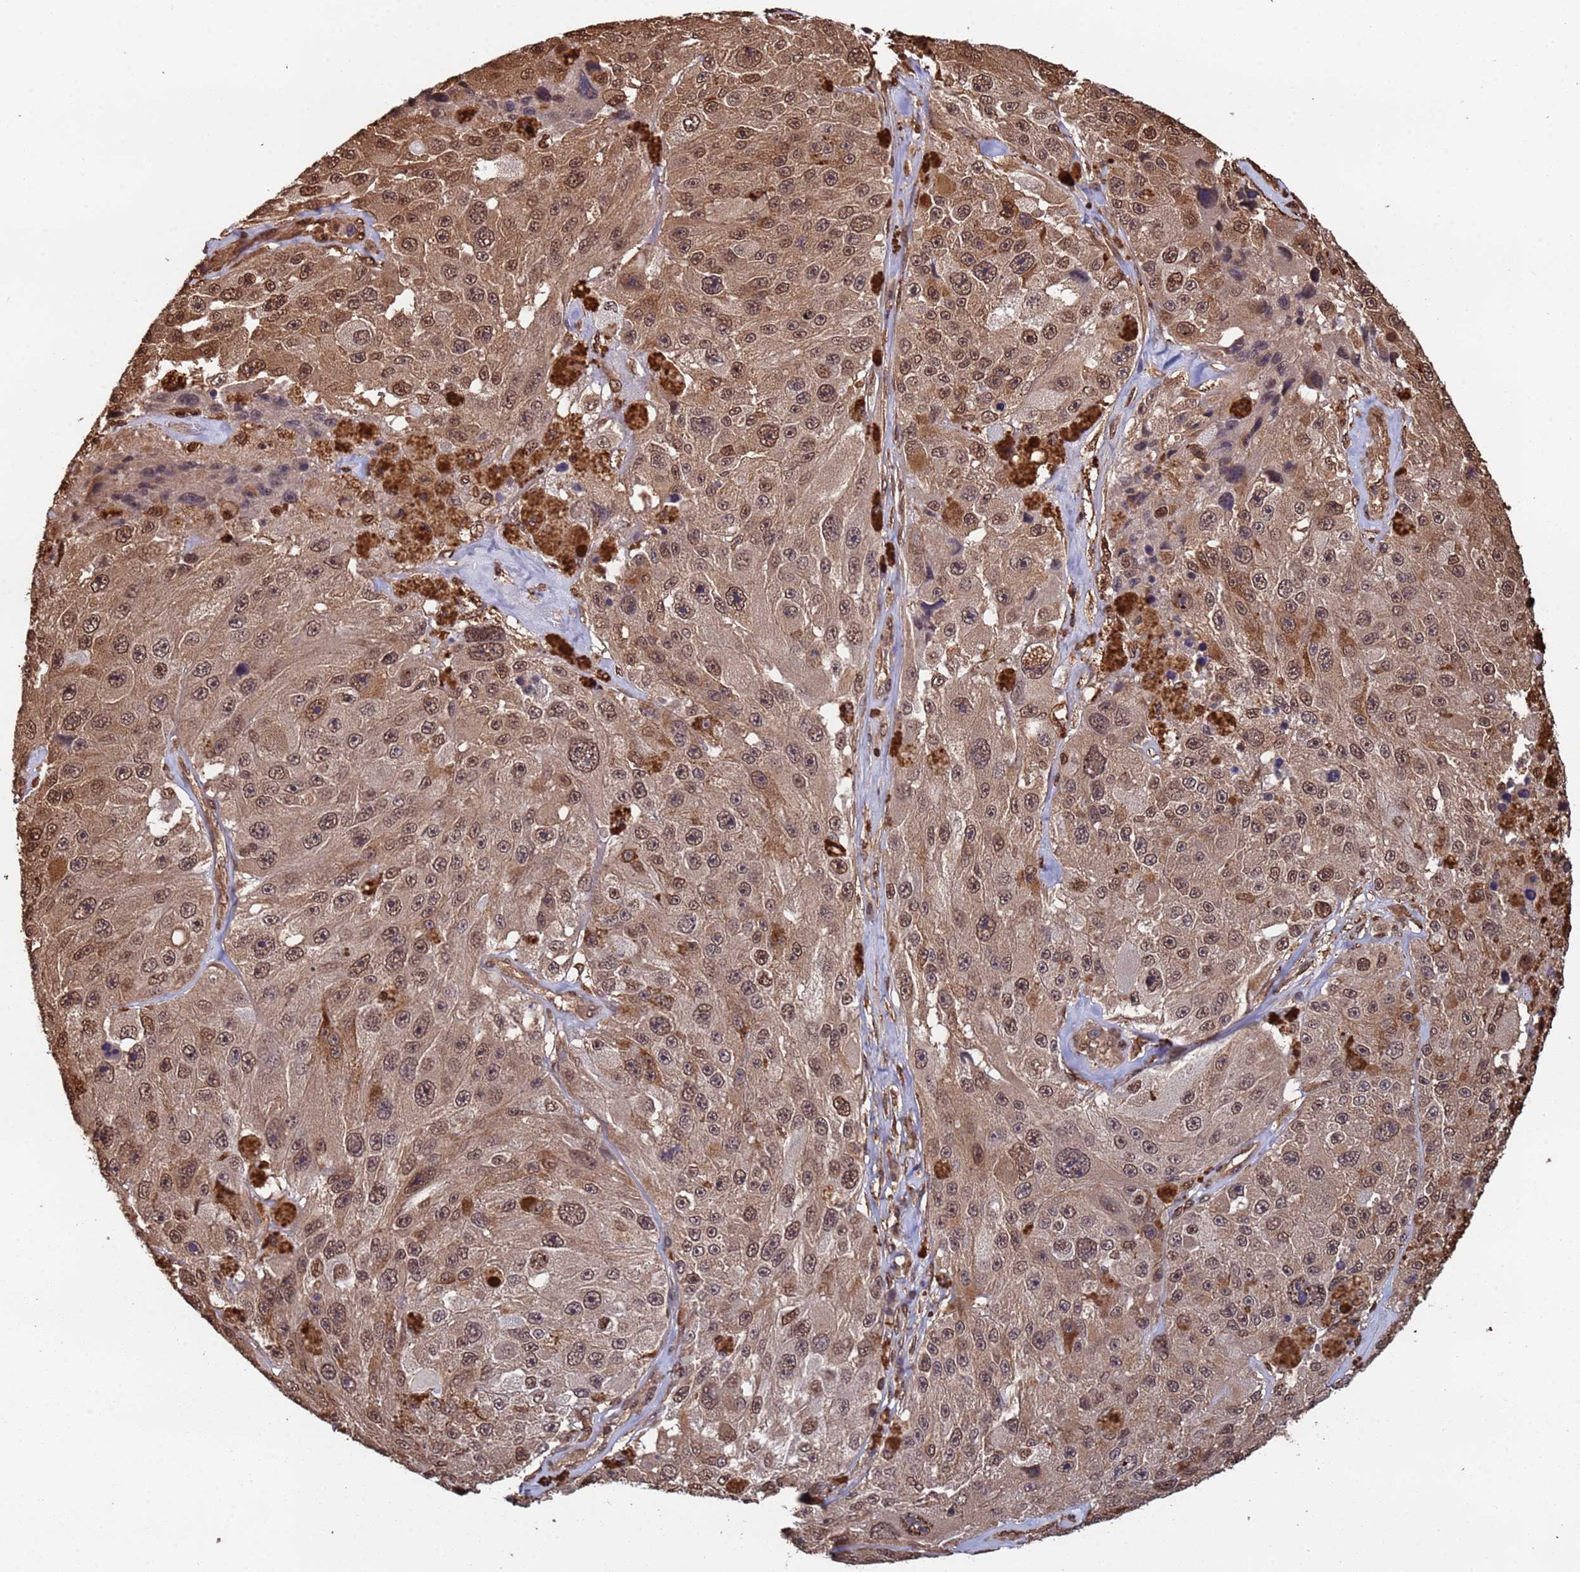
{"staining": {"intensity": "moderate", "quantity": ">75%", "location": "cytoplasmic/membranous,nuclear"}, "tissue": "melanoma", "cell_type": "Tumor cells", "image_type": "cancer", "snomed": [{"axis": "morphology", "description": "Malignant melanoma, Metastatic site"}, {"axis": "topography", "description": "Lymph node"}], "caption": "Immunohistochemistry image of neoplastic tissue: melanoma stained using immunohistochemistry (IHC) displays medium levels of moderate protein expression localized specifically in the cytoplasmic/membranous and nuclear of tumor cells, appearing as a cytoplasmic/membranous and nuclear brown color.", "gene": "SUMO4", "patient": {"sex": "male", "age": 62}}